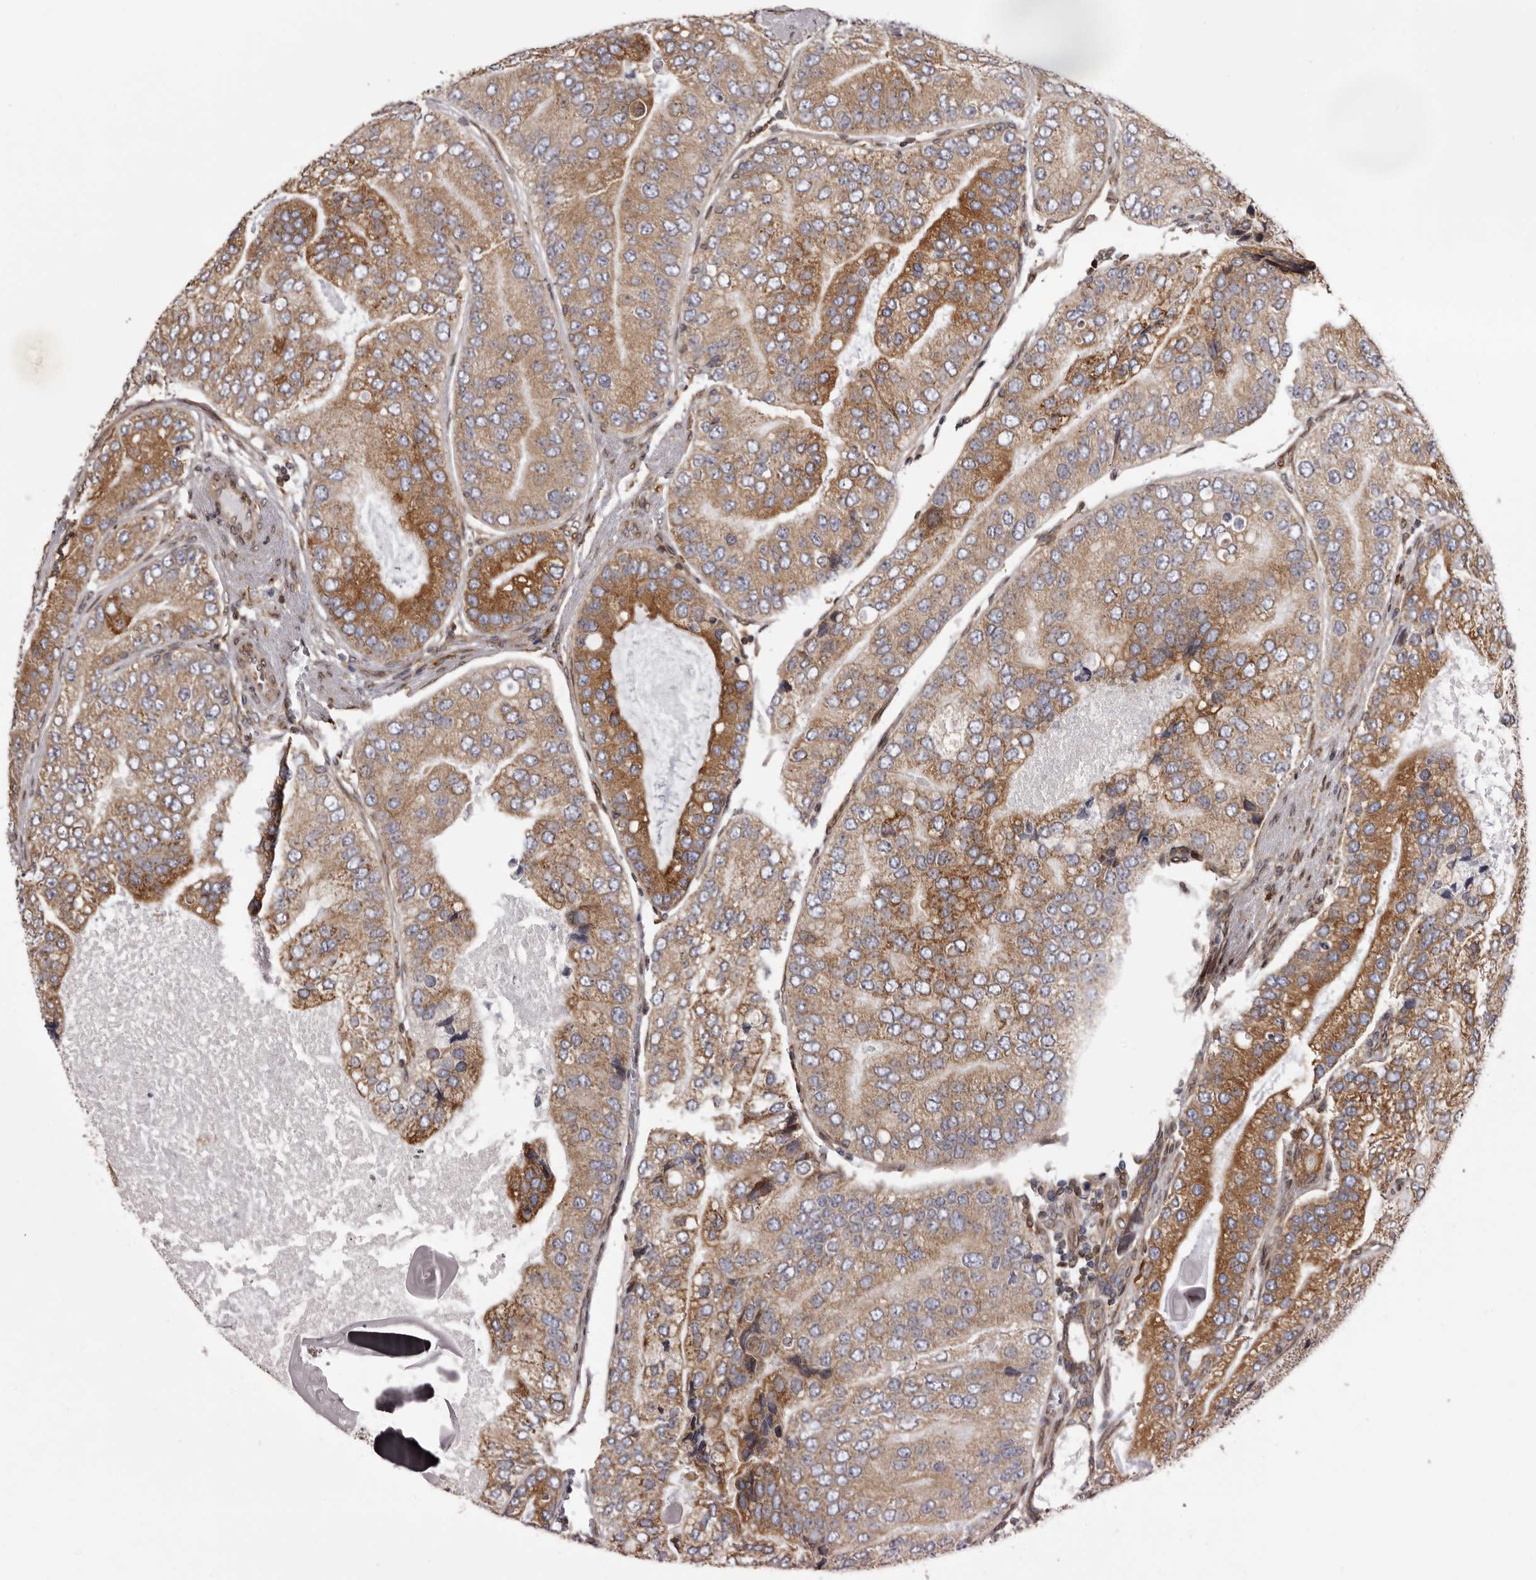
{"staining": {"intensity": "moderate", "quantity": ">75%", "location": "cytoplasmic/membranous"}, "tissue": "prostate cancer", "cell_type": "Tumor cells", "image_type": "cancer", "snomed": [{"axis": "morphology", "description": "Adenocarcinoma, High grade"}, {"axis": "topography", "description": "Prostate"}], "caption": "There is medium levels of moderate cytoplasmic/membranous positivity in tumor cells of prostate cancer (high-grade adenocarcinoma), as demonstrated by immunohistochemical staining (brown color).", "gene": "C4orf3", "patient": {"sex": "male", "age": 70}}